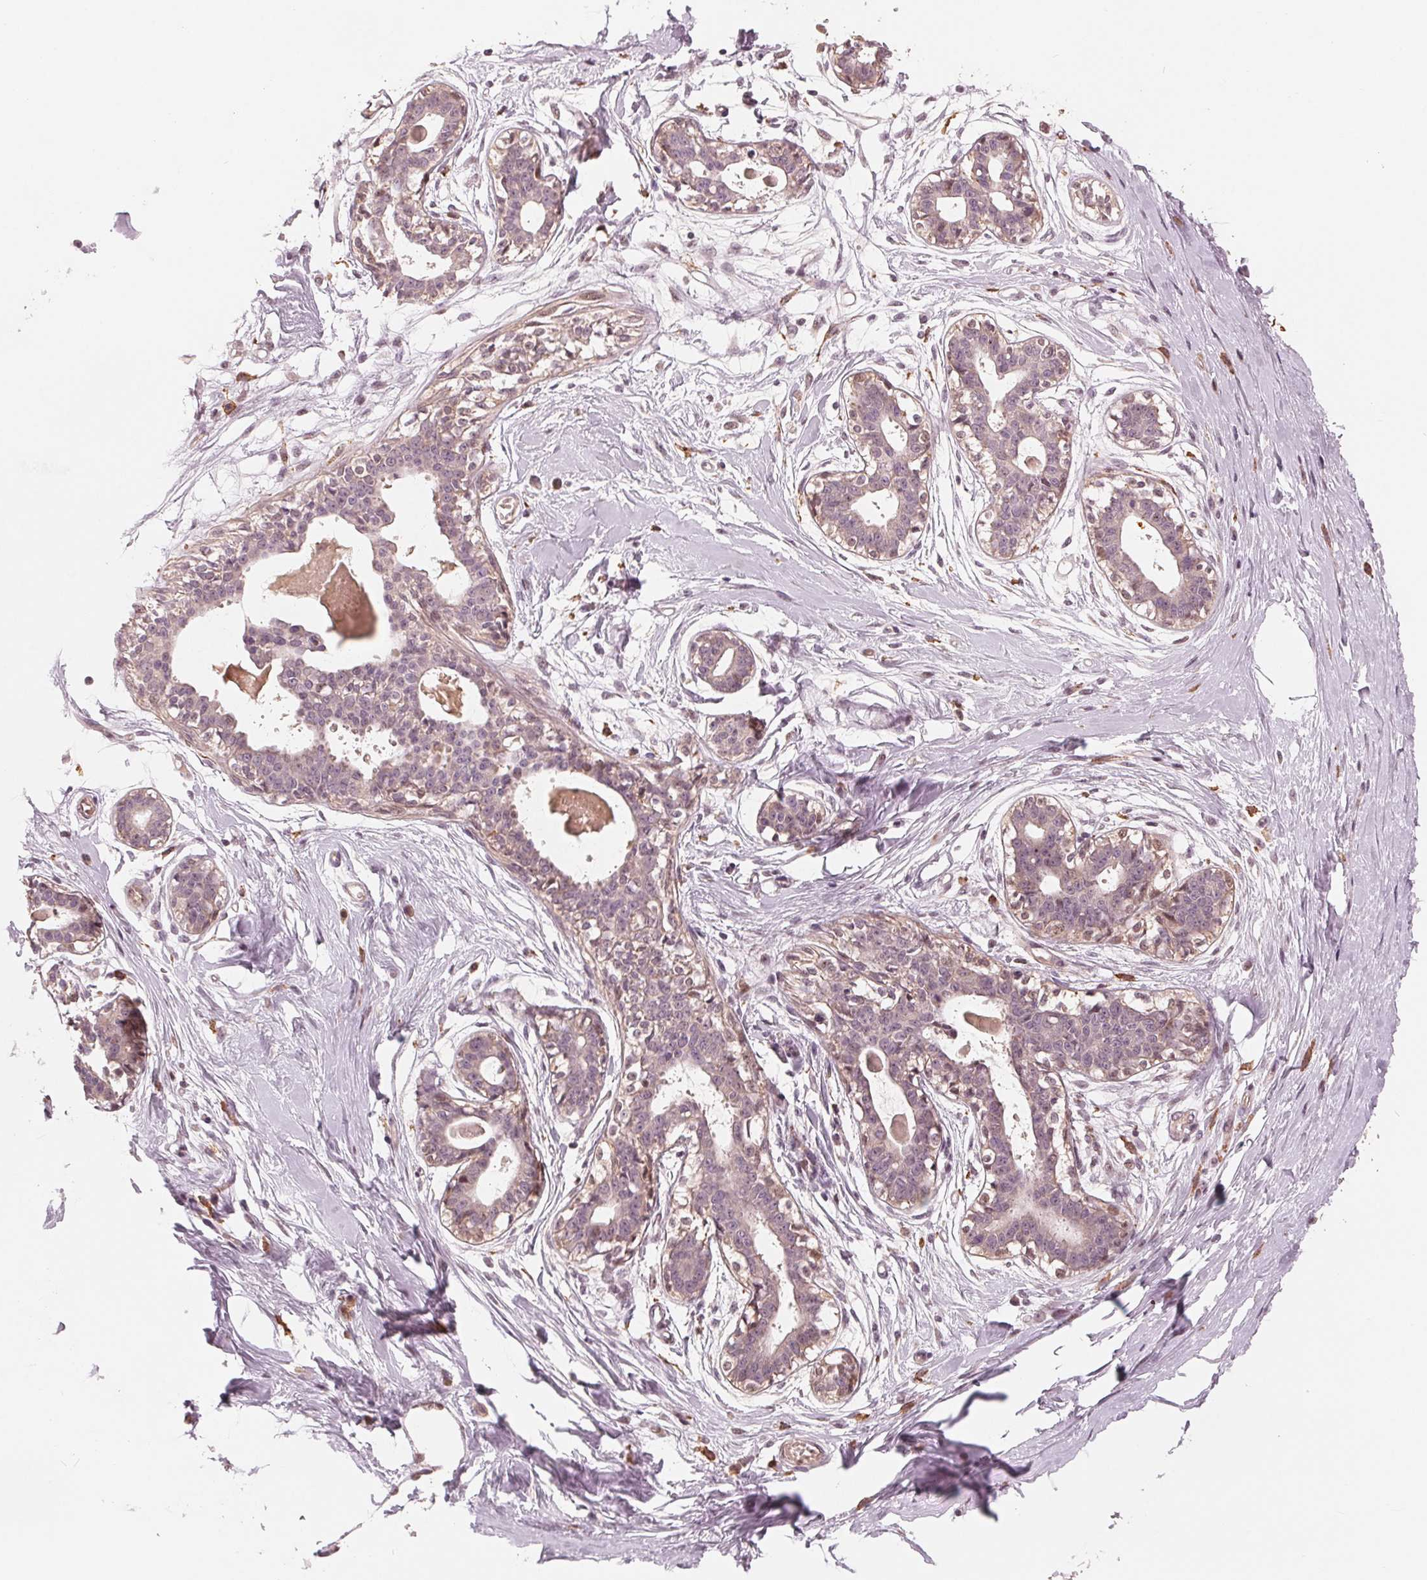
{"staining": {"intensity": "negative", "quantity": "none", "location": "none"}, "tissue": "breast", "cell_type": "Adipocytes", "image_type": "normal", "snomed": [{"axis": "morphology", "description": "Normal tissue, NOS"}, {"axis": "topography", "description": "Breast"}], "caption": "Adipocytes are negative for brown protein staining in normal breast. (Brightfield microscopy of DAB IHC at high magnification).", "gene": "IL9R", "patient": {"sex": "female", "age": 45}}